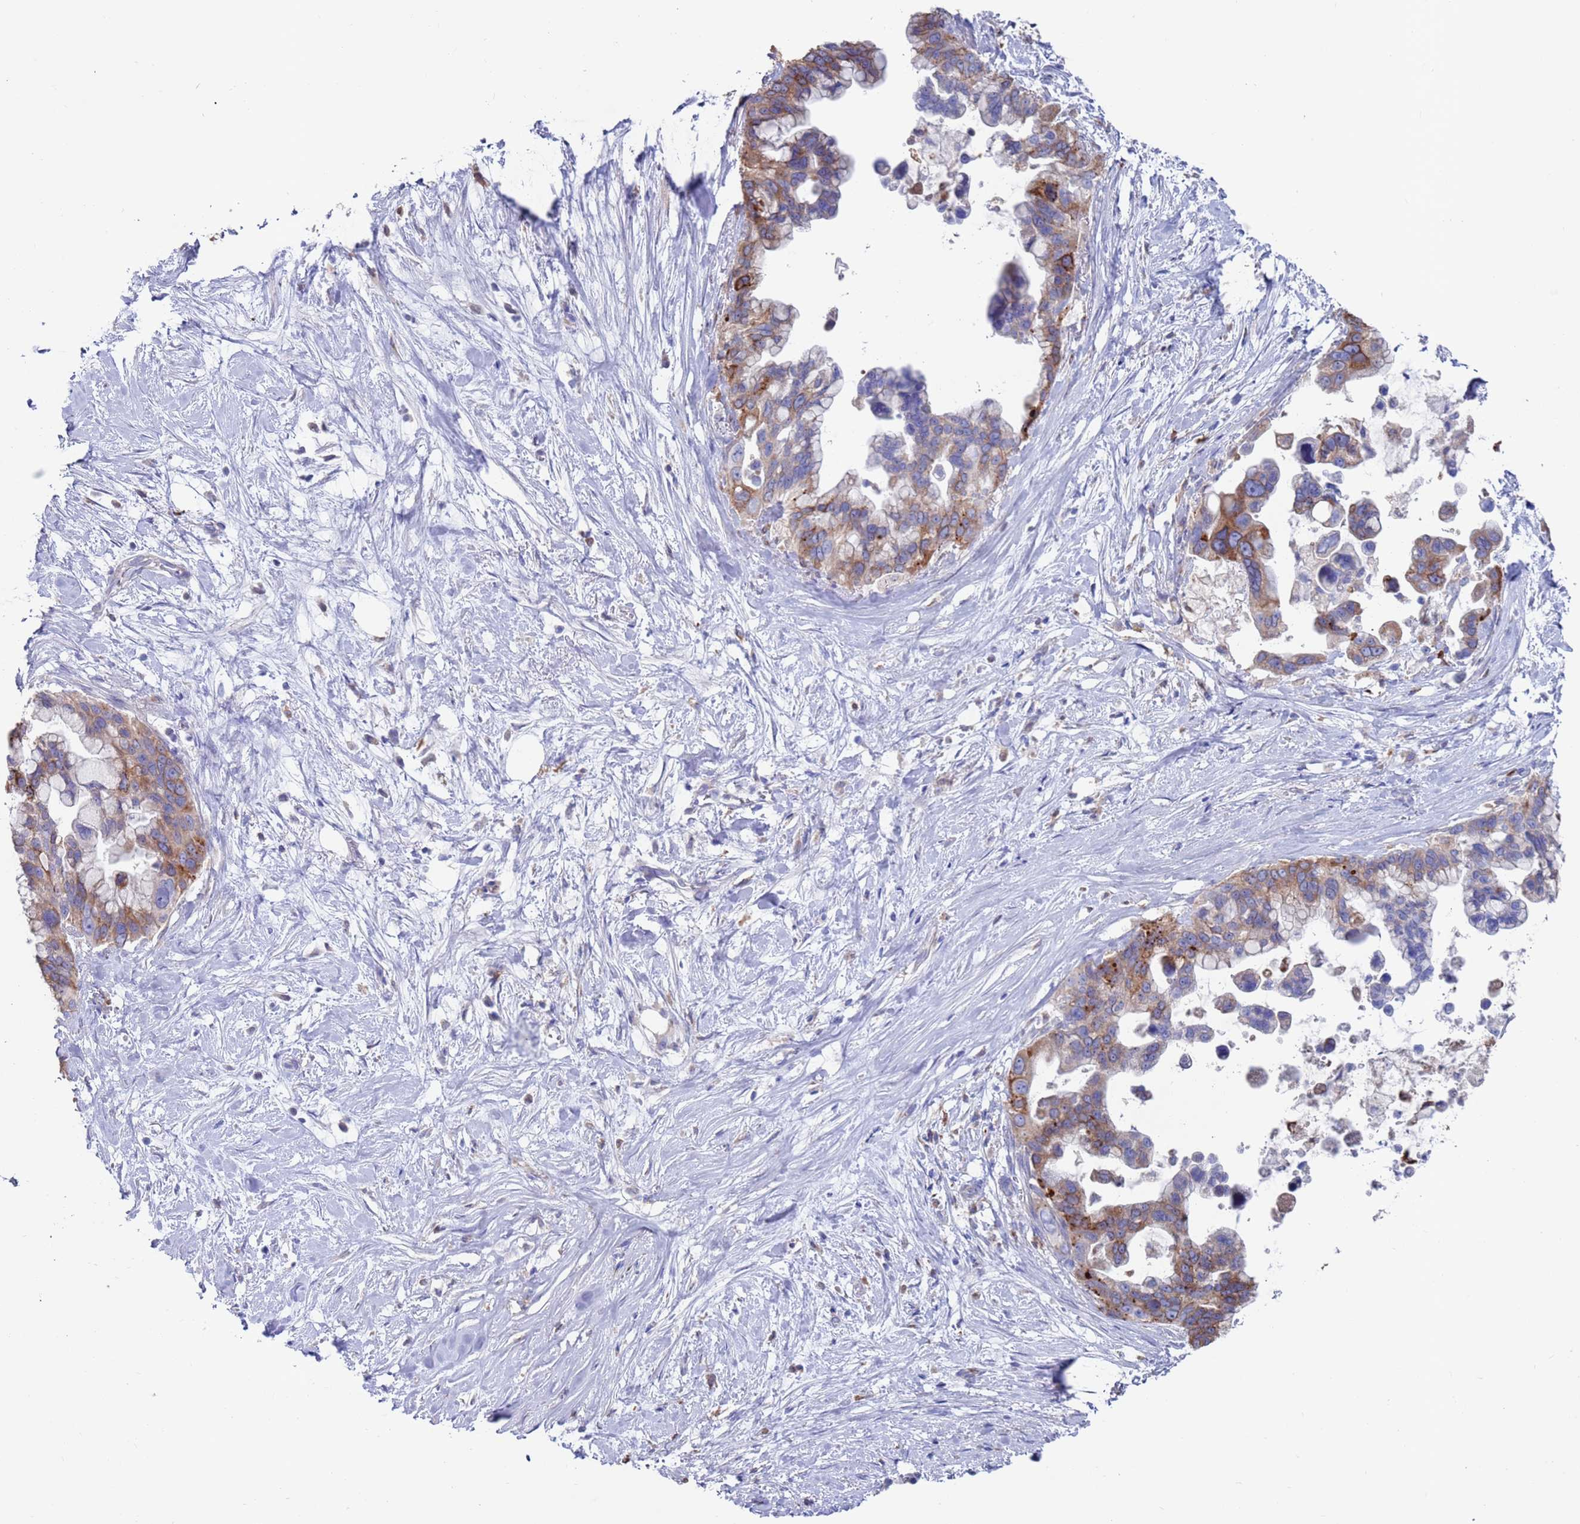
{"staining": {"intensity": "moderate", "quantity": "25%-75%", "location": "cytoplasmic/membranous"}, "tissue": "pancreatic cancer", "cell_type": "Tumor cells", "image_type": "cancer", "snomed": [{"axis": "morphology", "description": "Adenocarcinoma, NOS"}, {"axis": "topography", "description": "Pancreas"}], "caption": "An IHC histopathology image of tumor tissue is shown. Protein staining in brown shows moderate cytoplasmic/membranous positivity in pancreatic cancer (adenocarcinoma) within tumor cells.", "gene": "GREB1L", "patient": {"sex": "female", "age": 83}}